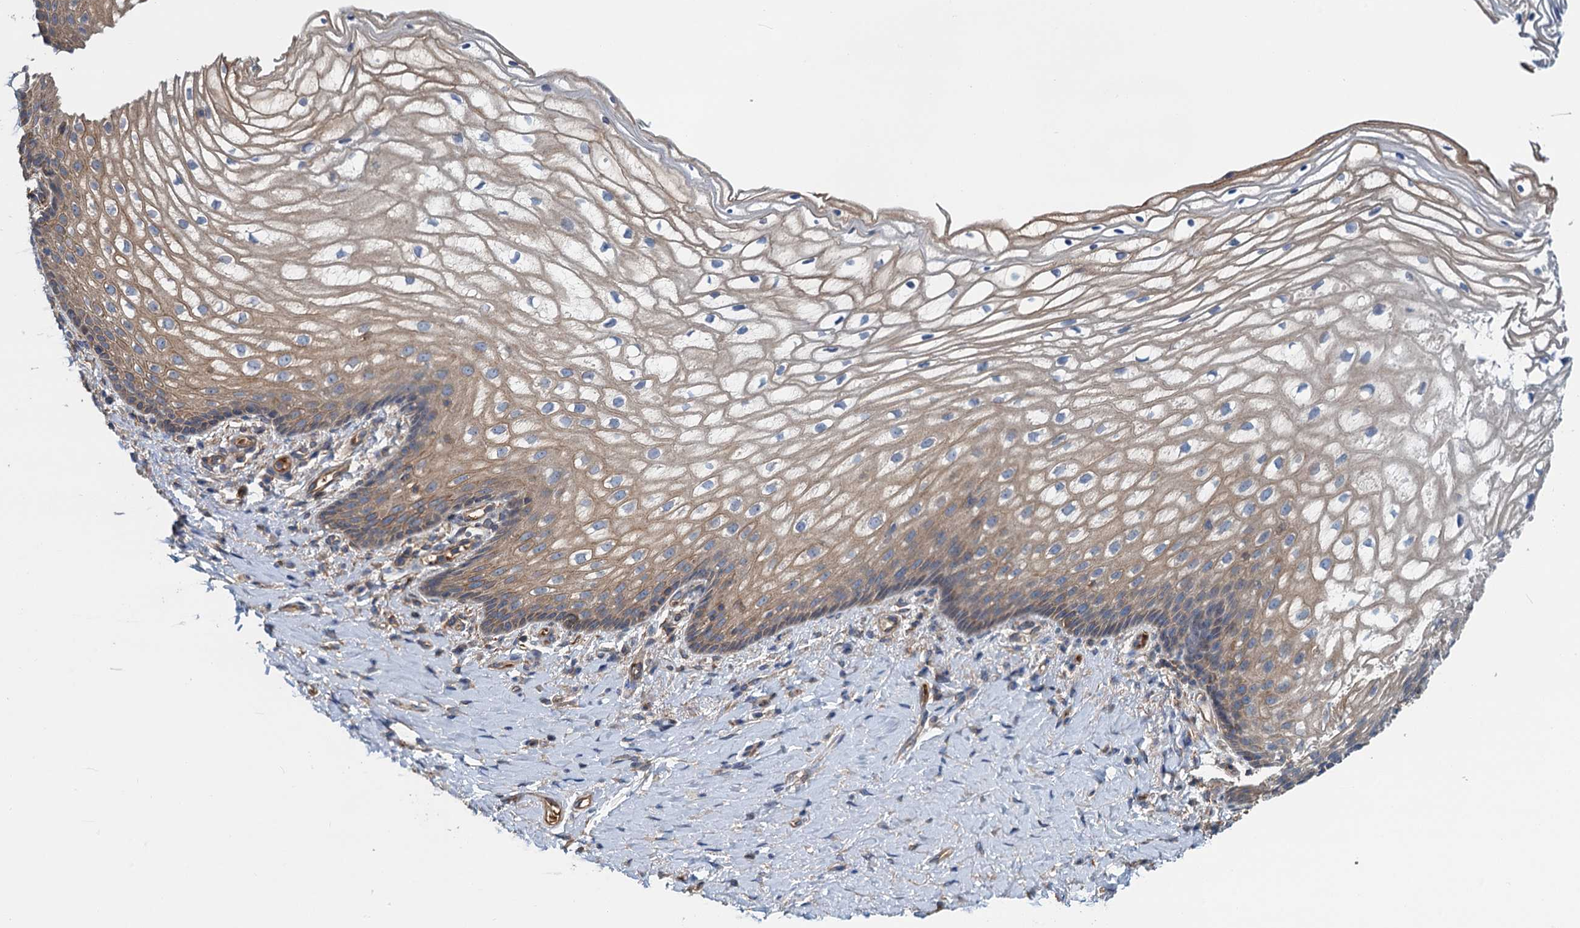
{"staining": {"intensity": "moderate", "quantity": ">75%", "location": "cytoplasmic/membranous"}, "tissue": "vagina", "cell_type": "Squamous epithelial cells", "image_type": "normal", "snomed": [{"axis": "morphology", "description": "Normal tissue, NOS"}, {"axis": "topography", "description": "Vagina"}], "caption": "Immunohistochemistry histopathology image of unremarkable vagina stained for a protein (brown), which shows medium levels of moderate cytoplasmic/membranous expression in about >75% of squamous epithelial cells.", "gene": "ROGDI", "patient": {"sex": "female", "age": 60}}